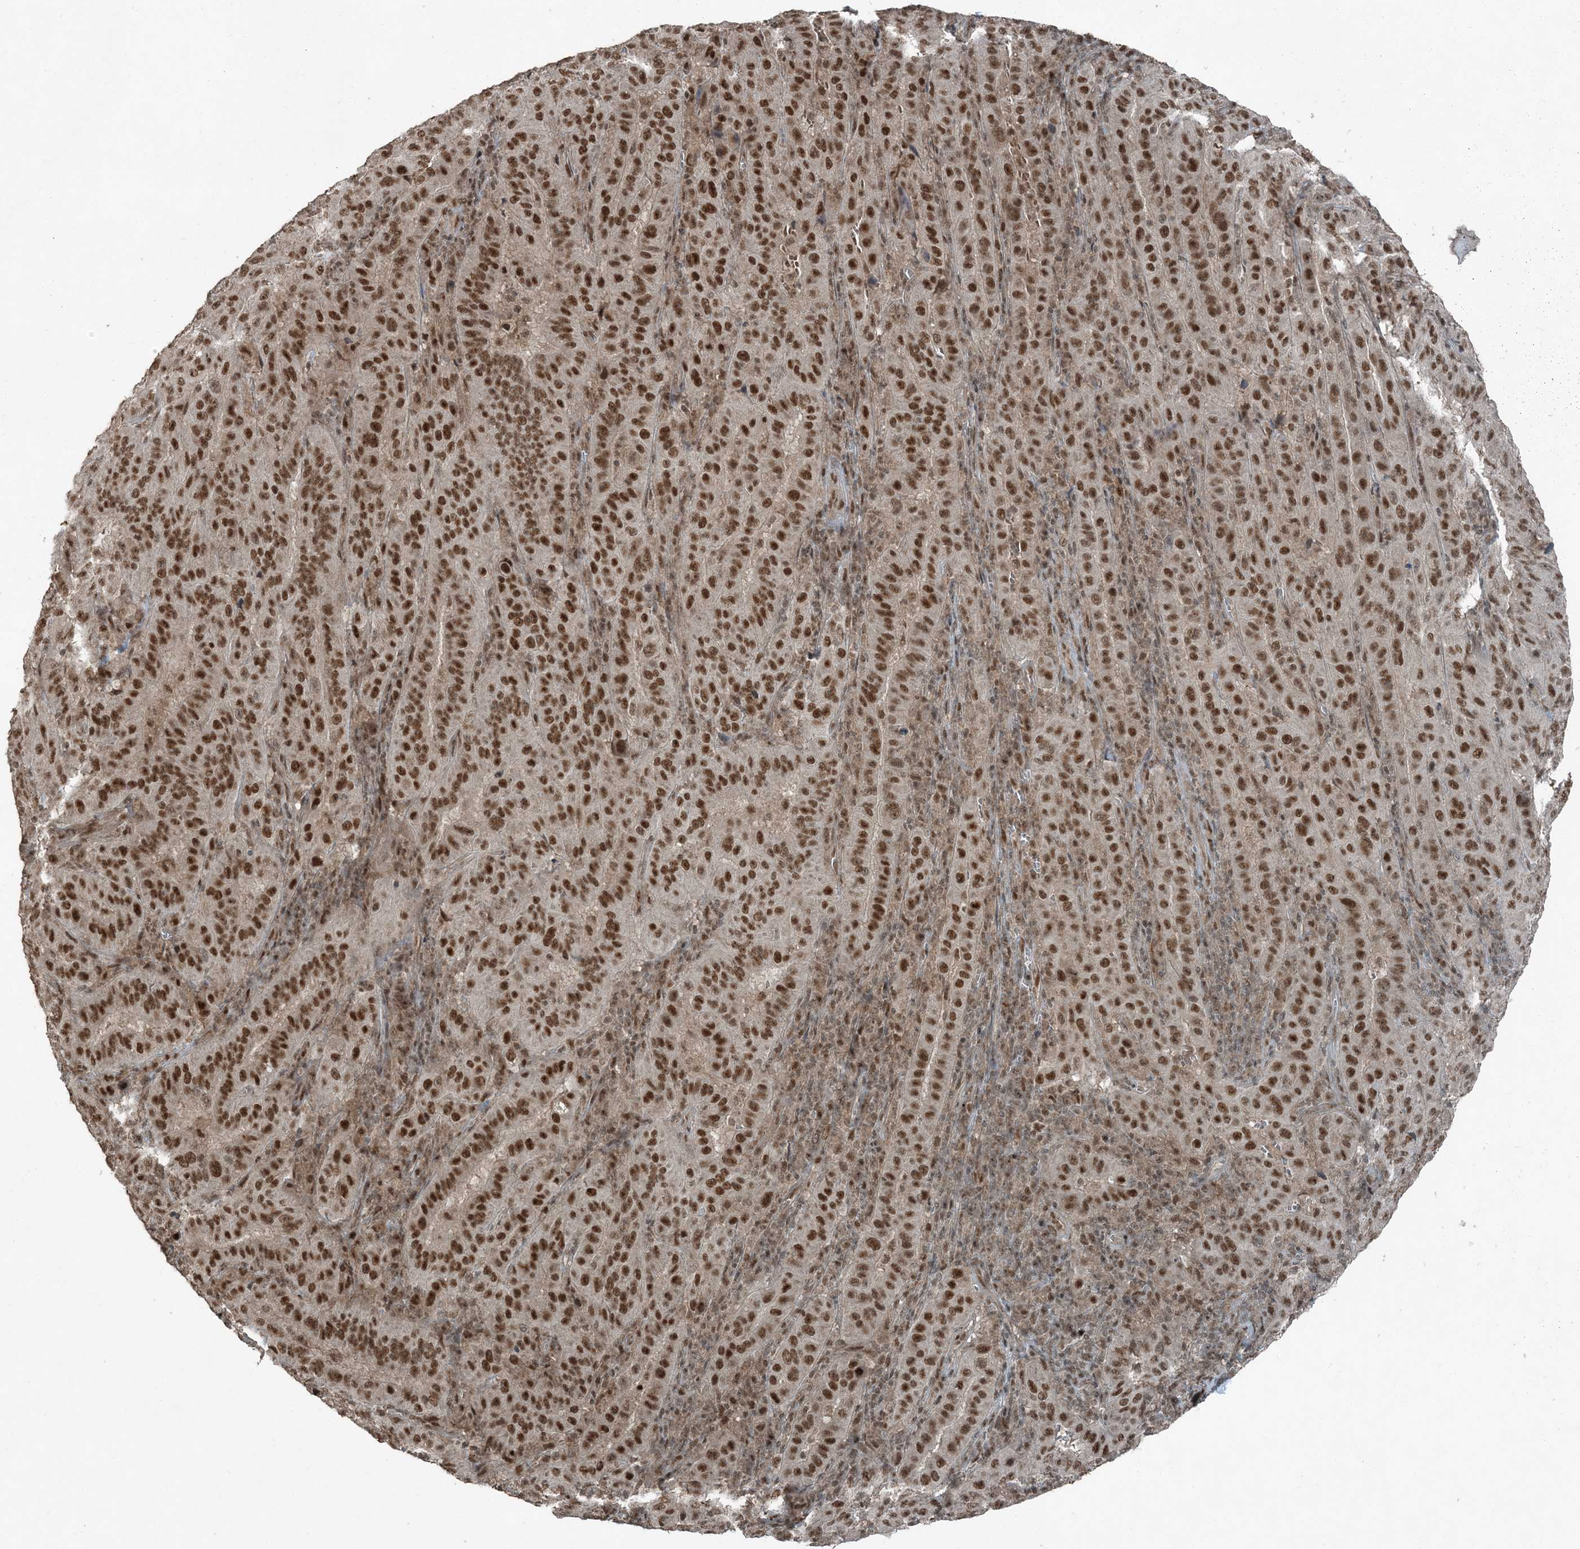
{"staining": {"intensity": "strong", "quantity": ">75%", "location": "nuclear"}, "tissue": "pancreatic cancer", "cell_type": "Tumor cells", "image_type": "cancer", "snomed": [{"axis": "morphology", "description": "Adenocarcinoma, NOS"}, {"axis": "topography", "description": "Pancreas"}], "caption": "Immunohistochemistry (IHC) micrograph of neoplastic tissue: human pancreatic adenocarcinoma stained using immunohistochemistry exhibits high levels of strong protein expression localized specifically in the nuclear of tumor cells, appearing as a nuclear brown color.", "gene": "TRAPPC12", "patient": {"sex": "male", "age": 63}}